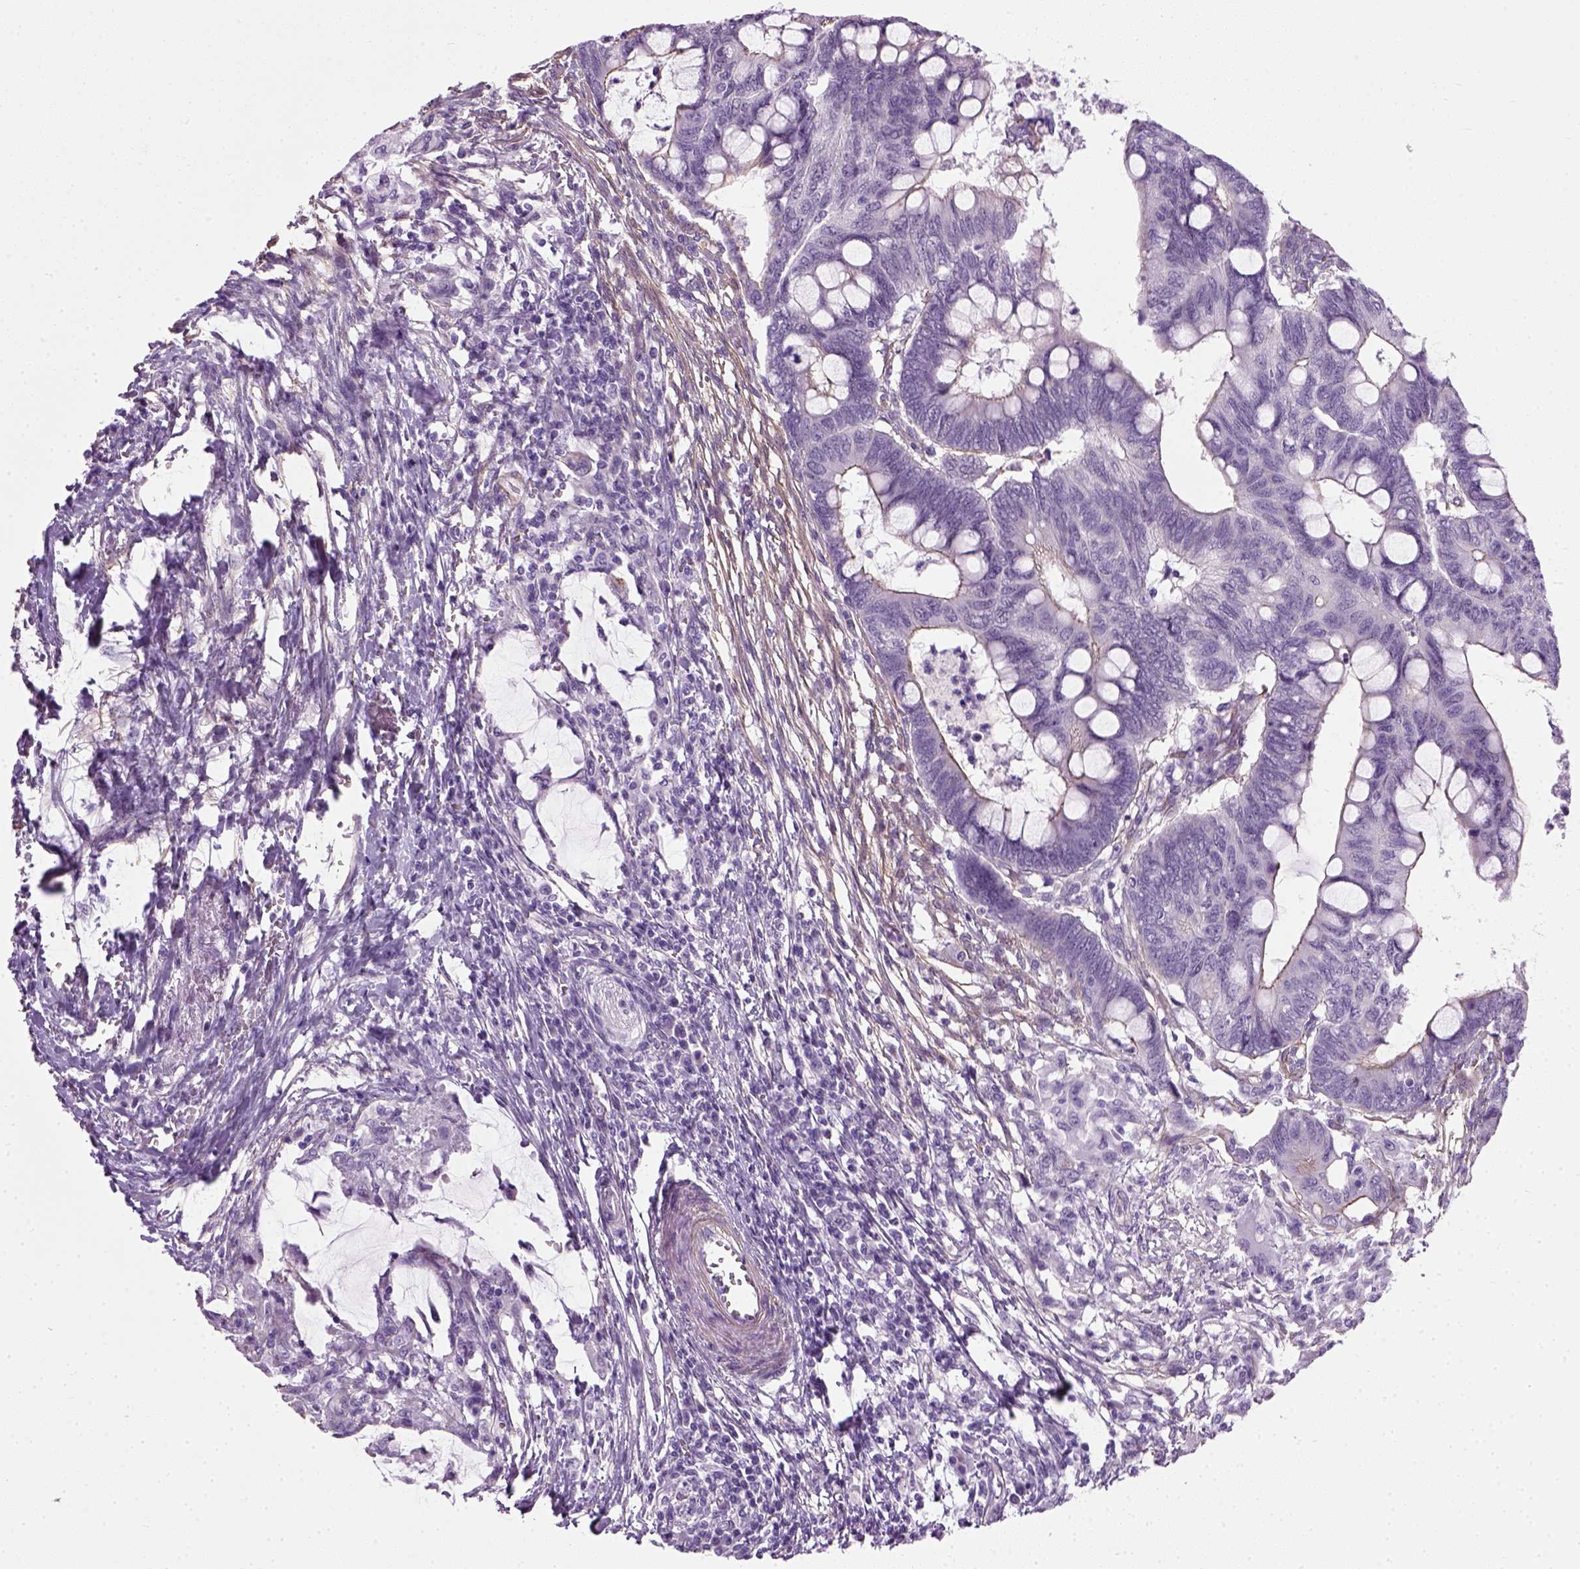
{"staining": {"intensity": "weak", "quantity": "25%-75%", "location": "cytoplasmic/membranous"}, "tissue": "colorectal cancer", "cell_type": "Tumor cells", "image_type": "cancer", "snomed": [{"axis": "morphology", "description": "Normal tissue, NOS"}, {"axis": "morphology", "description": "Adenocarcinoma, NOS"}, {"axis": "topography", "description": "Rectum"}, {"axis": "topography", "description": "Peripheral nerve tissue"}], "caption": "Immunohistochemical staining of human colorectal cancer (adenocarcinoma) shows low levels of weak cytoplasmic/membranous expression in about 25%-75% of tumor cells. The staining was performed using DAB, with brown indicating positive protein expression. Nuclei are stained blue with hematoxylin.", "gene": "FAM161A", "patient": {"sex": "male", "age": 92}}